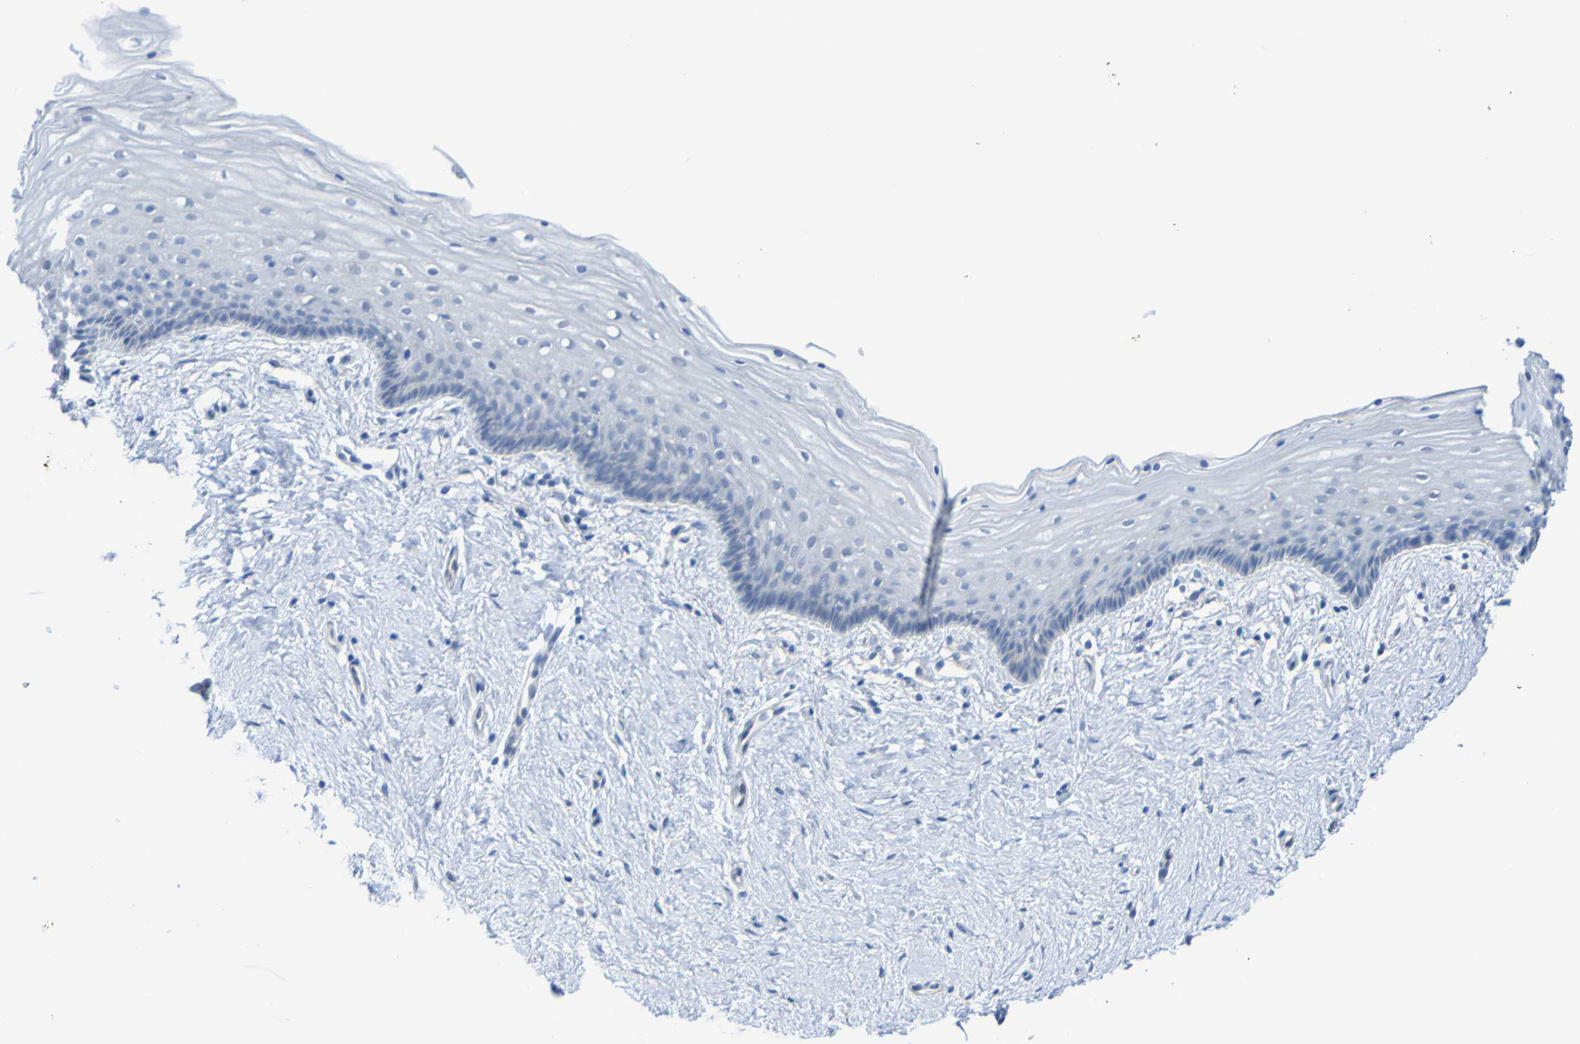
{"staining": {"intensity": "negative", "quantity": "none", "location": "none"}, "tissue": "vagina", "cell_type": "Squamous epithelial cells", "image_type": "normal", "snomed": [{"axis": "morphology", "description": "Normal tissue, NOS"}, {"axis": "topography", "description": "Vagina"}], "caption": "Vagina was stained to show a protein in brown. There is no significant positivity in squamous epithelial cells. The staining was performed using DAB to visualize the protein expression in brown, while the nuclei were stained in blue with hematoxylin (Magnification: 20x).", "gene": "ACMSD", "patient": {"sex": "female", "age": 44}}